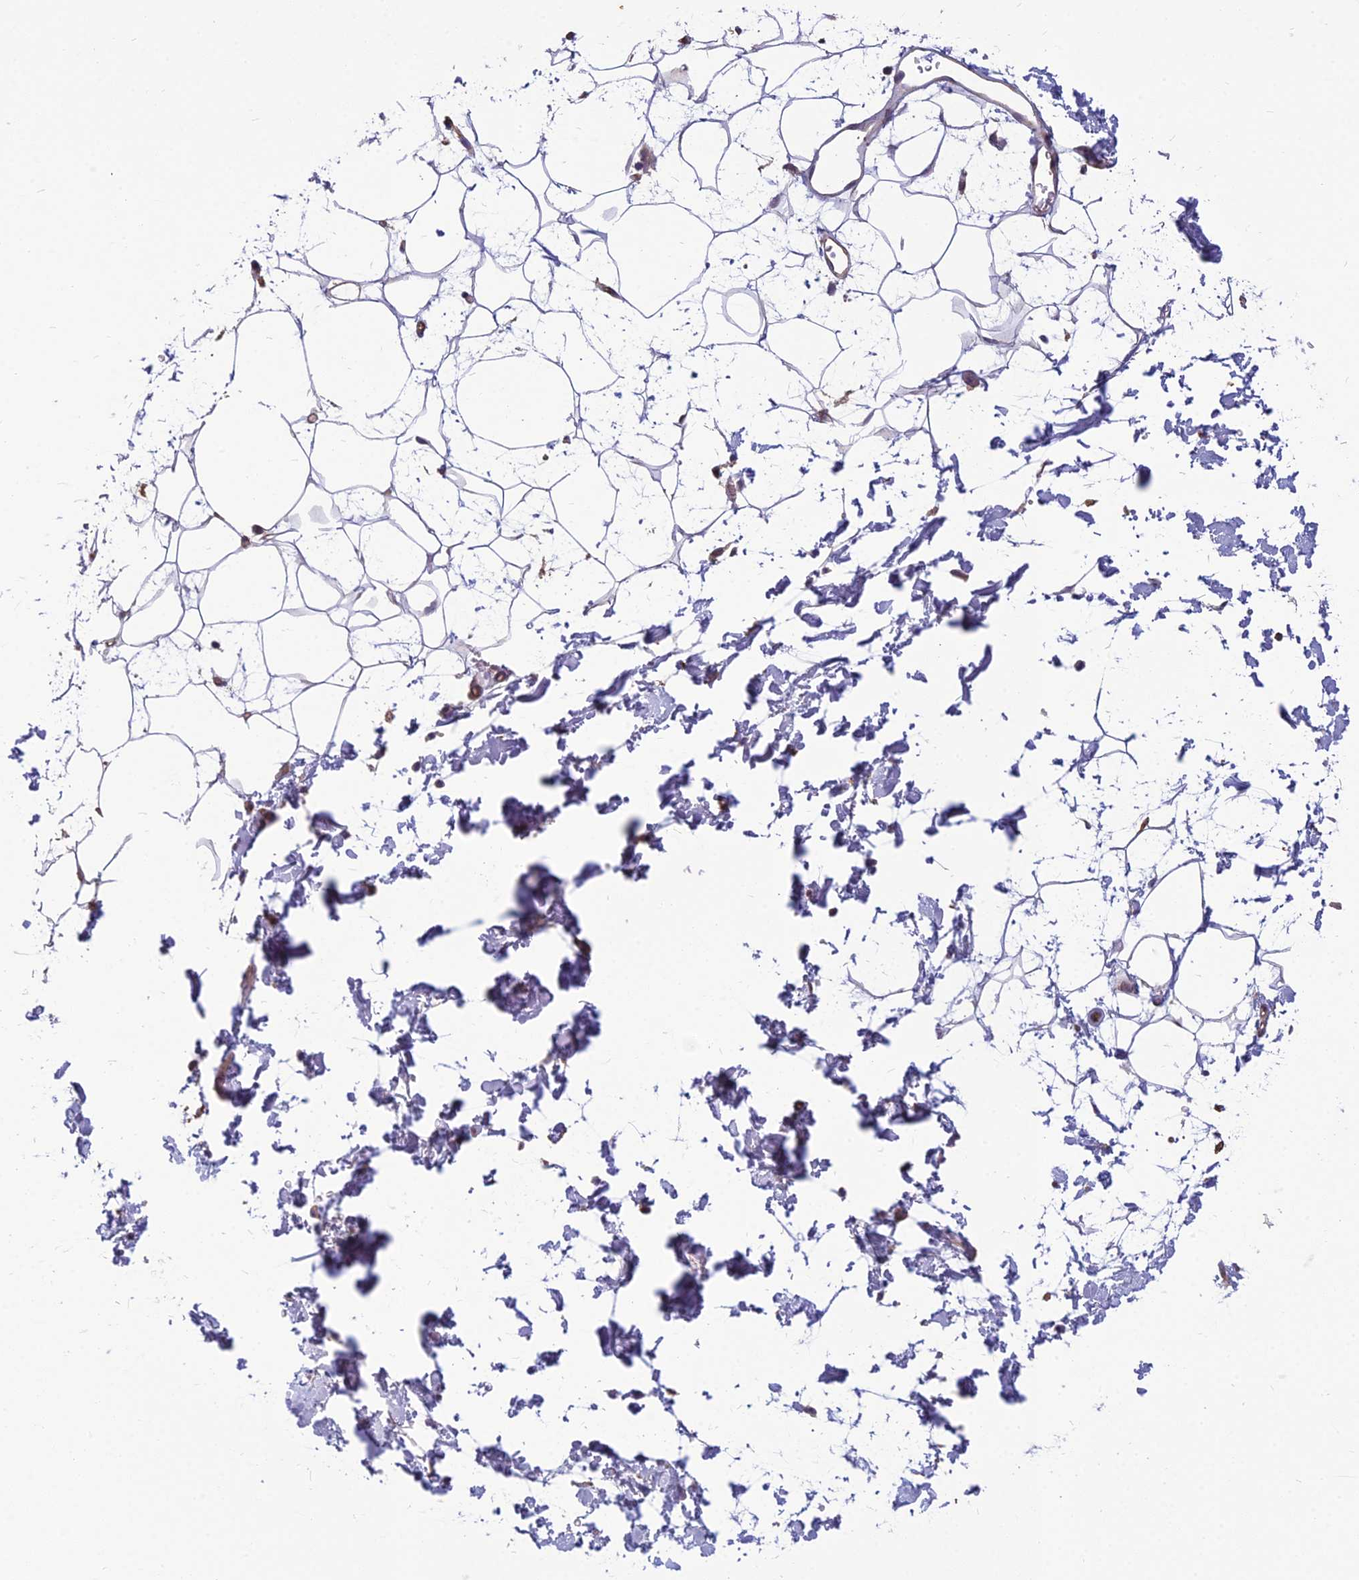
{"staining": {"intensity": "negative", "quantity": "none", "location": "none"}, "tissue": "adipose tissue", "cell_type": "Adipocytes", "image_type": "normal", "snomed": [{"axis": "morphology", "description": "Normal tissue, NOS"}, {"axis": "topography", "description": "Soft tissue"}], "caption": "The immunohistochemistry micrograph has no significant expression in adipocytes of adipose tissue.", "gene": "TSPAN15", "patient": {"sex": "male", "age": 72}}